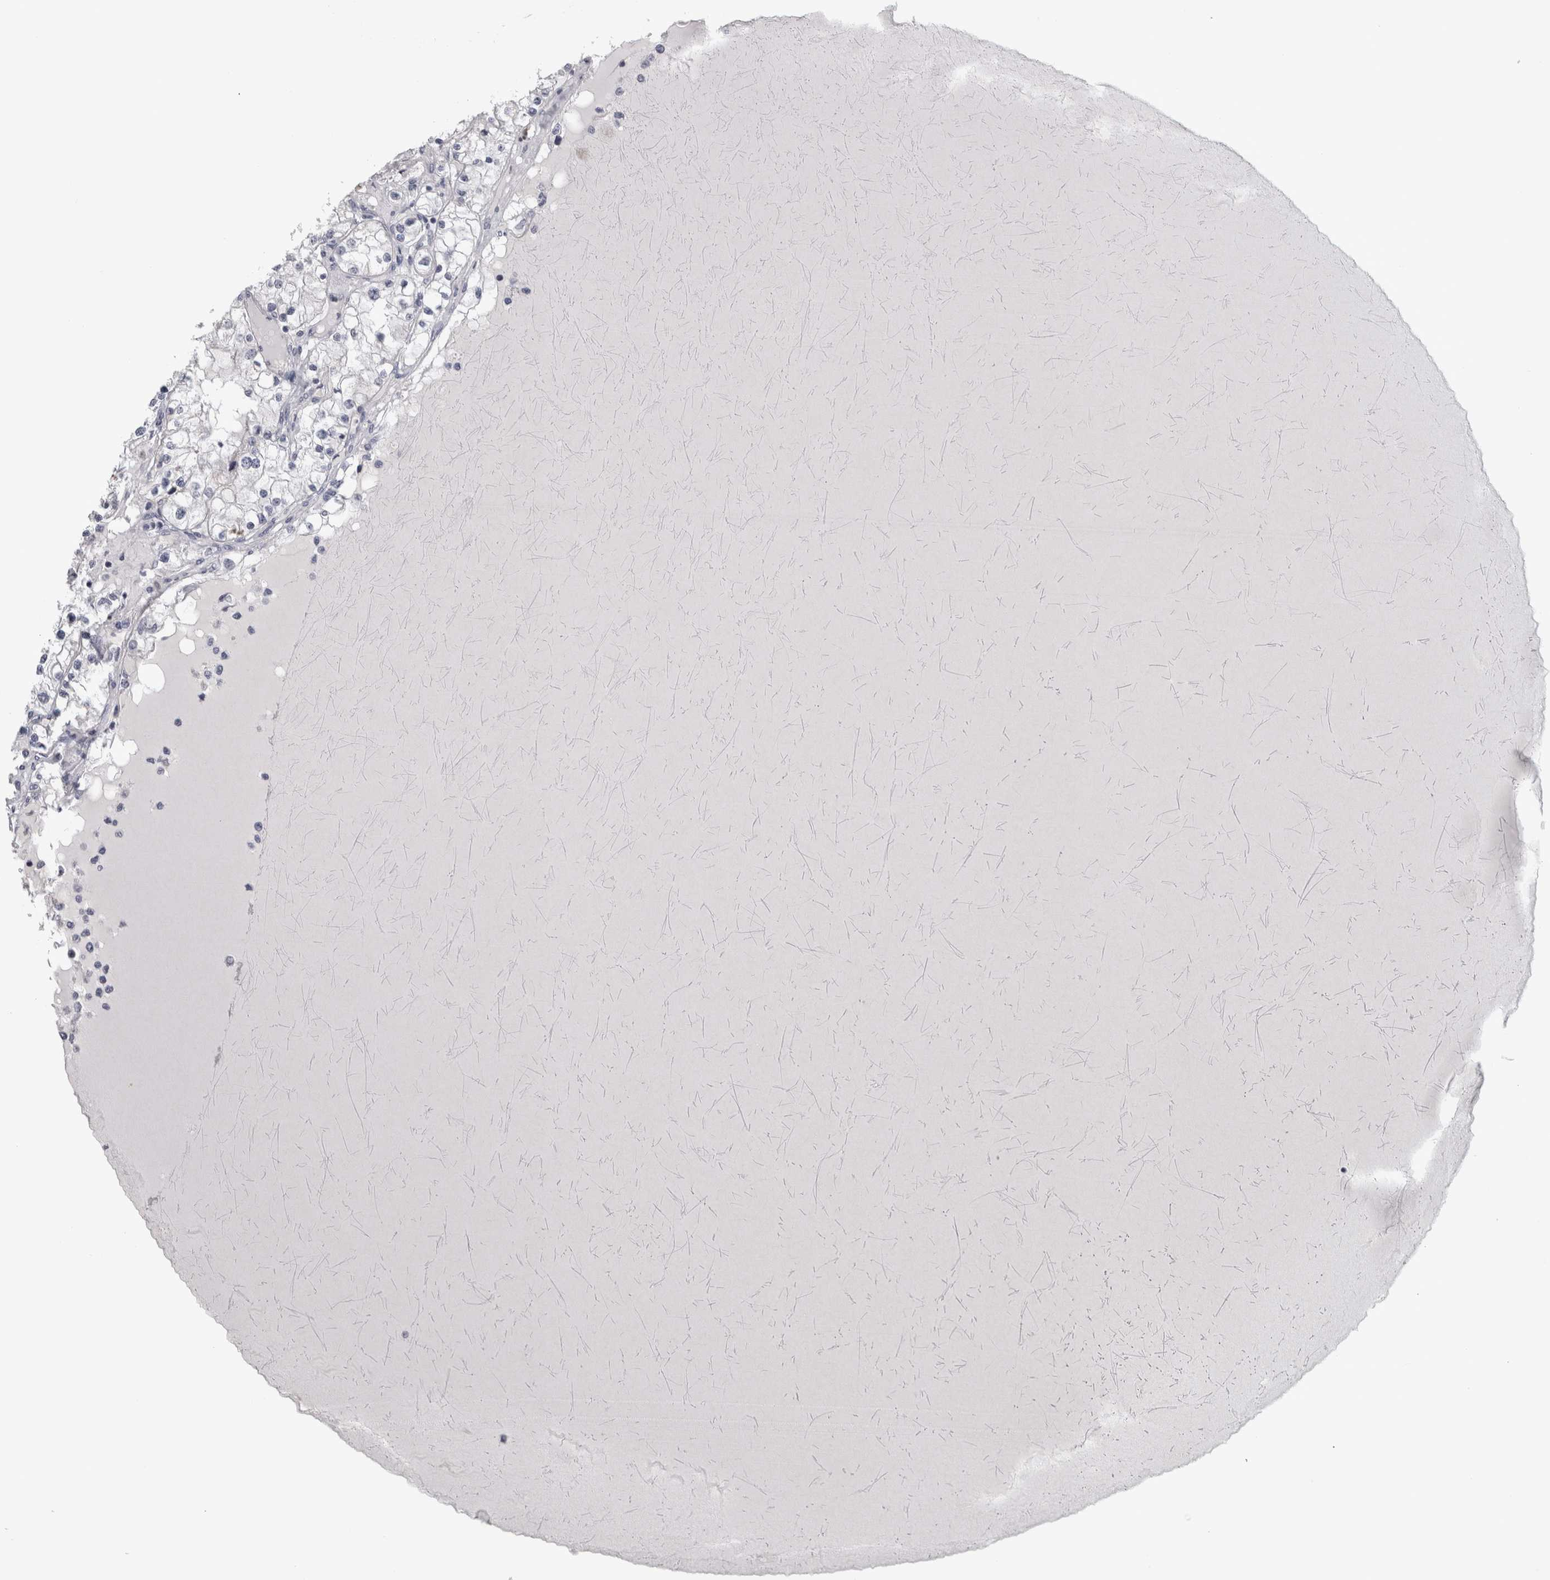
{"staining": {"intensity": "negative", "quantity": "none", "location": "none"}, "tissue": "renal cancer", "cell_type": "Tumor cells", "image_type": "cancer", "snomed": [{"axis": "morphology", "description": "Adenocarcinoma, NOS"}, {"axis": "topography", "description": "Kidney"}], "caption": "The histopathology image exhibits no staining of tumor cells in adenocarcinoma (renal).", "gene": "DBT", "patient": {"sex": "male", "age": 68}}